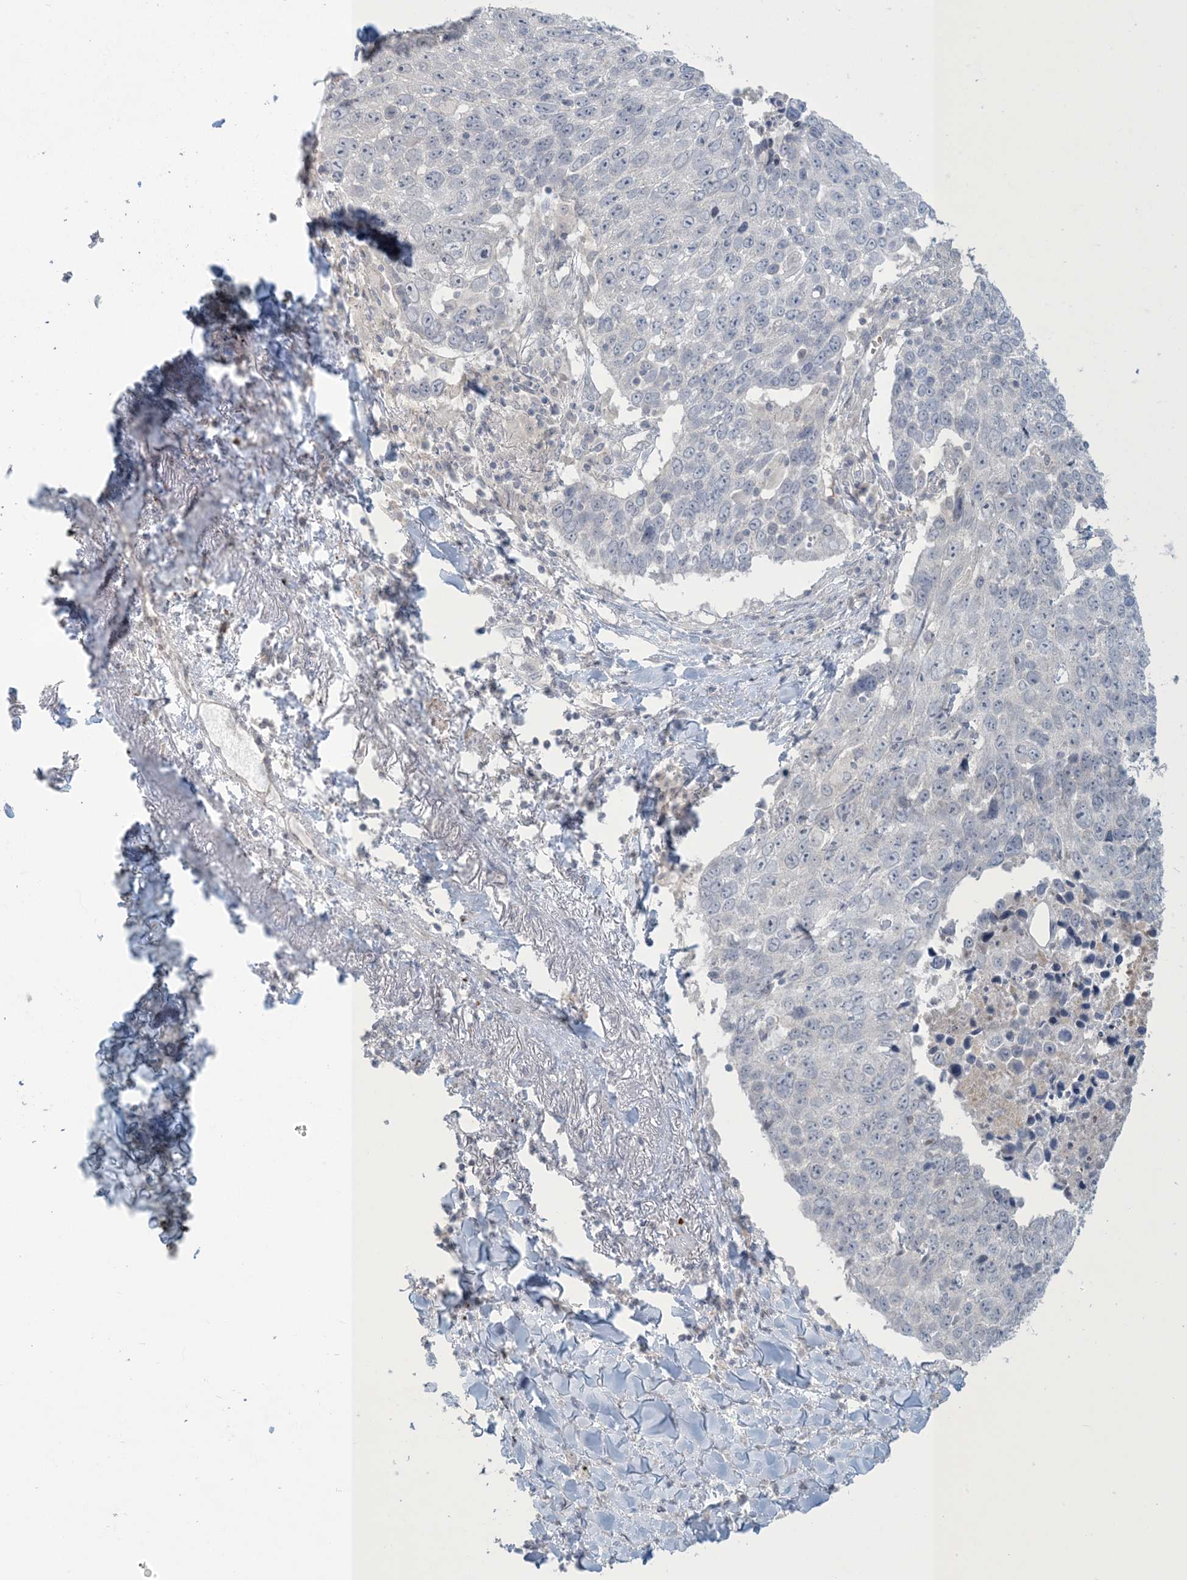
{"staining": {"intensity": "negative", "quantity": "none", "location": "none"}, "tissue": "lung cancer", "cell_type": "Tumor cells", "image_type": "cancer", "snomed": [{"axis": "morphology", "description": "Squamous cell carcinoma, NOS"}, {"axis": "topography", "description": "Lung"}], "caption": "This micrograph is of lung cancer stained with immunohistochemistry to label a protein in brown with the nuclei are counter-stained blue. There is no positivity in tumor cells.", "gene": "NRBP2", "patient": {"sex": "male", "age": 66}}